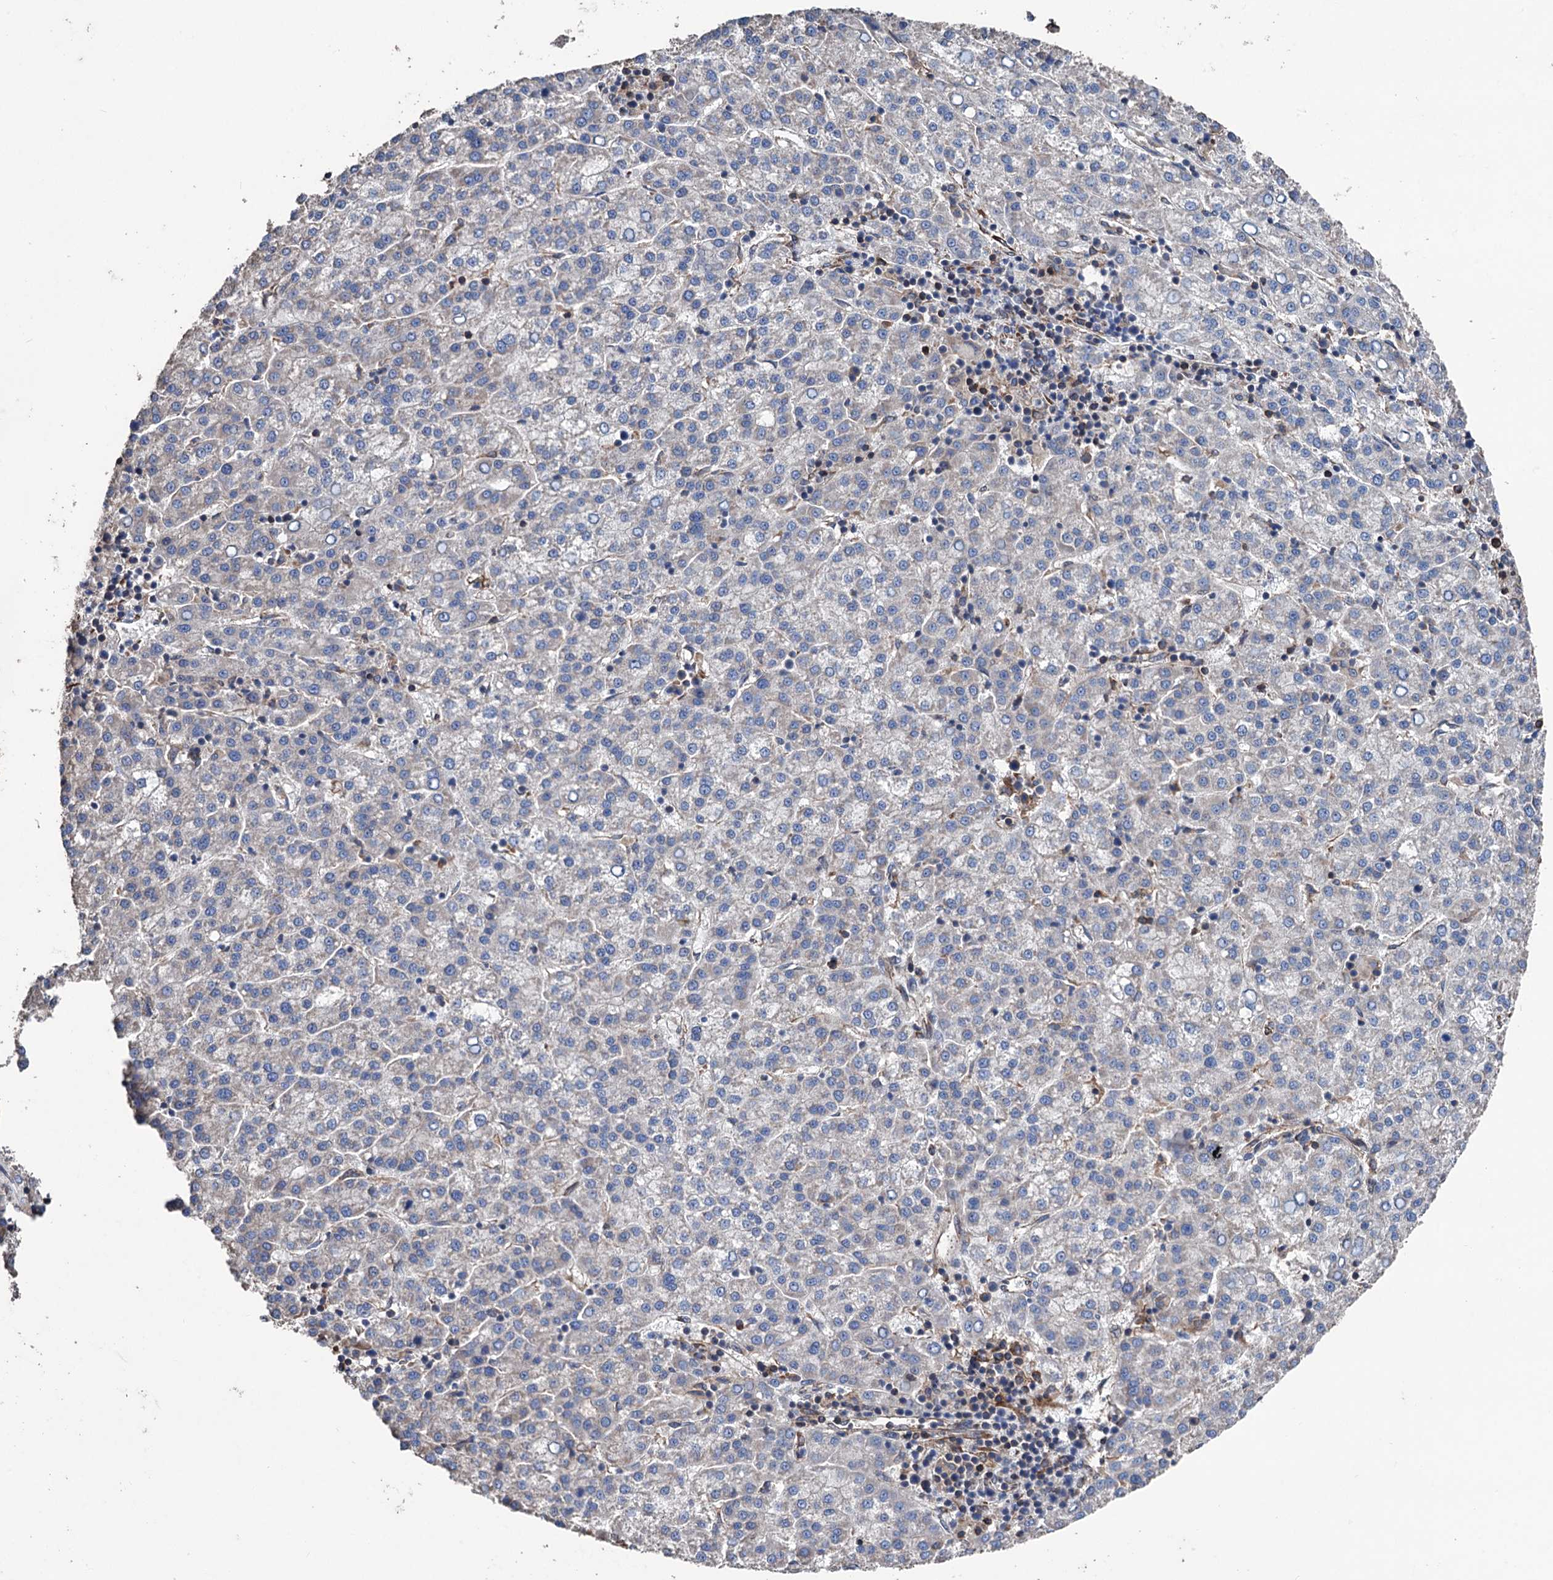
{"staining": {"intensity": "negative", "quantity": "none", "location": "none"}, "tissue": "liver cancer", "cell_type": "Tumor cells", "image_type": "cancer", "snomed": [{"axis": "morphology", "description": "Carcinoma, Hepatocellular, NOS"}, {"axis": "topography", "description": "Liver"}], "caption": "Hepatocellular carcinoma (liver) was stained to show a protein in brown. There is no significant expression in tumor cells.", "gene": "STING1", "patient": {"sex": "female", "age": 58}}